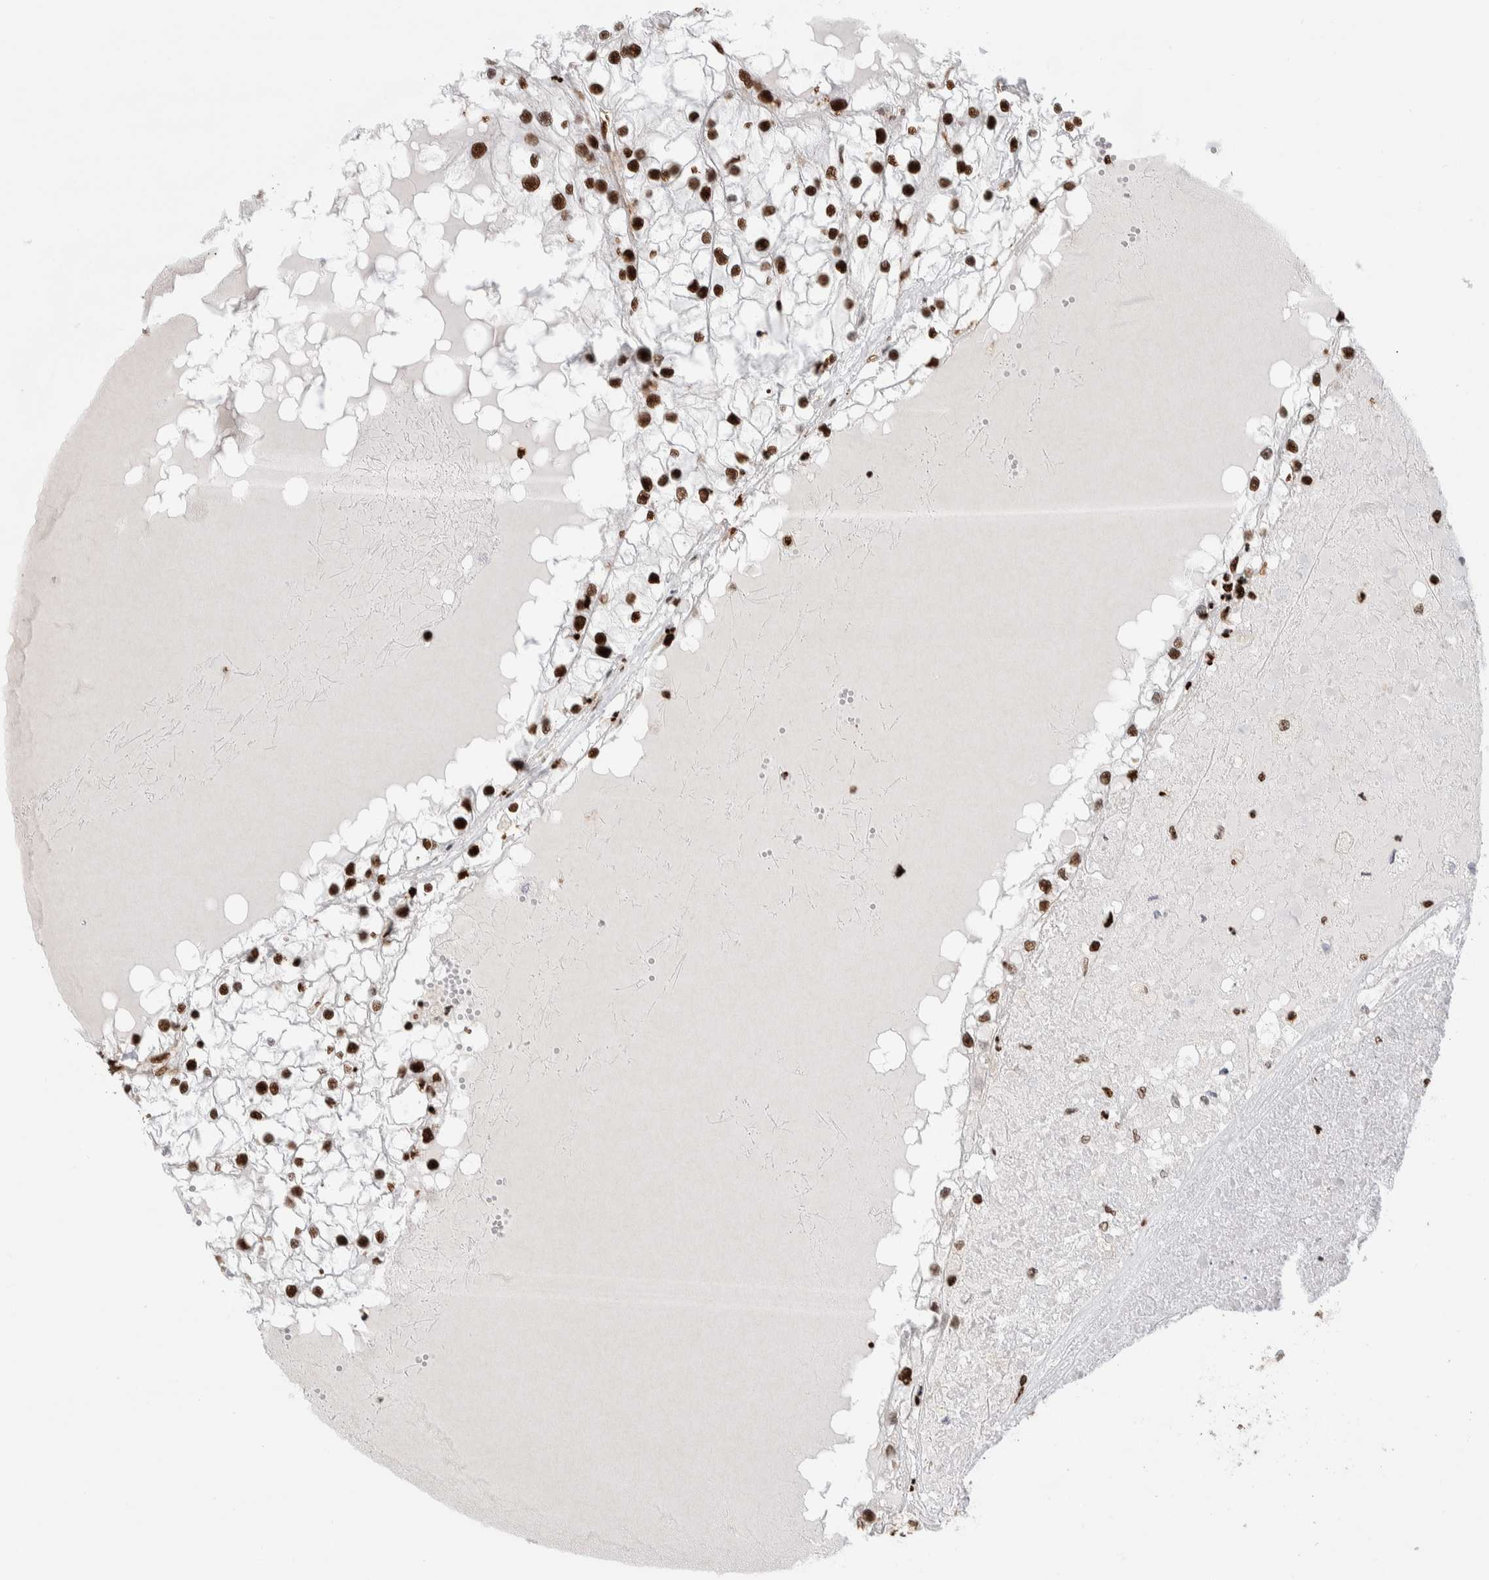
{"staining": {"intensity": "strong", "quantity": ">75%", "location": "nuclear"}, "tissue": "renal cancer", "cell_type": "Tumor cells", "image_type": "cancer", "snomed": [{"axis": "morphology", "description": "Adenocarcinoma, NOS"}, {"axis": "topography", "description": "Kidney"}], "caption": "Protein analysis of renal adenocarcinoma tissue shows strong nuclear expression in approximately >75% of tumor cells.", "gene": "RNASEK-C17orf49", "patient": {"sex": "male", "age": 68}}